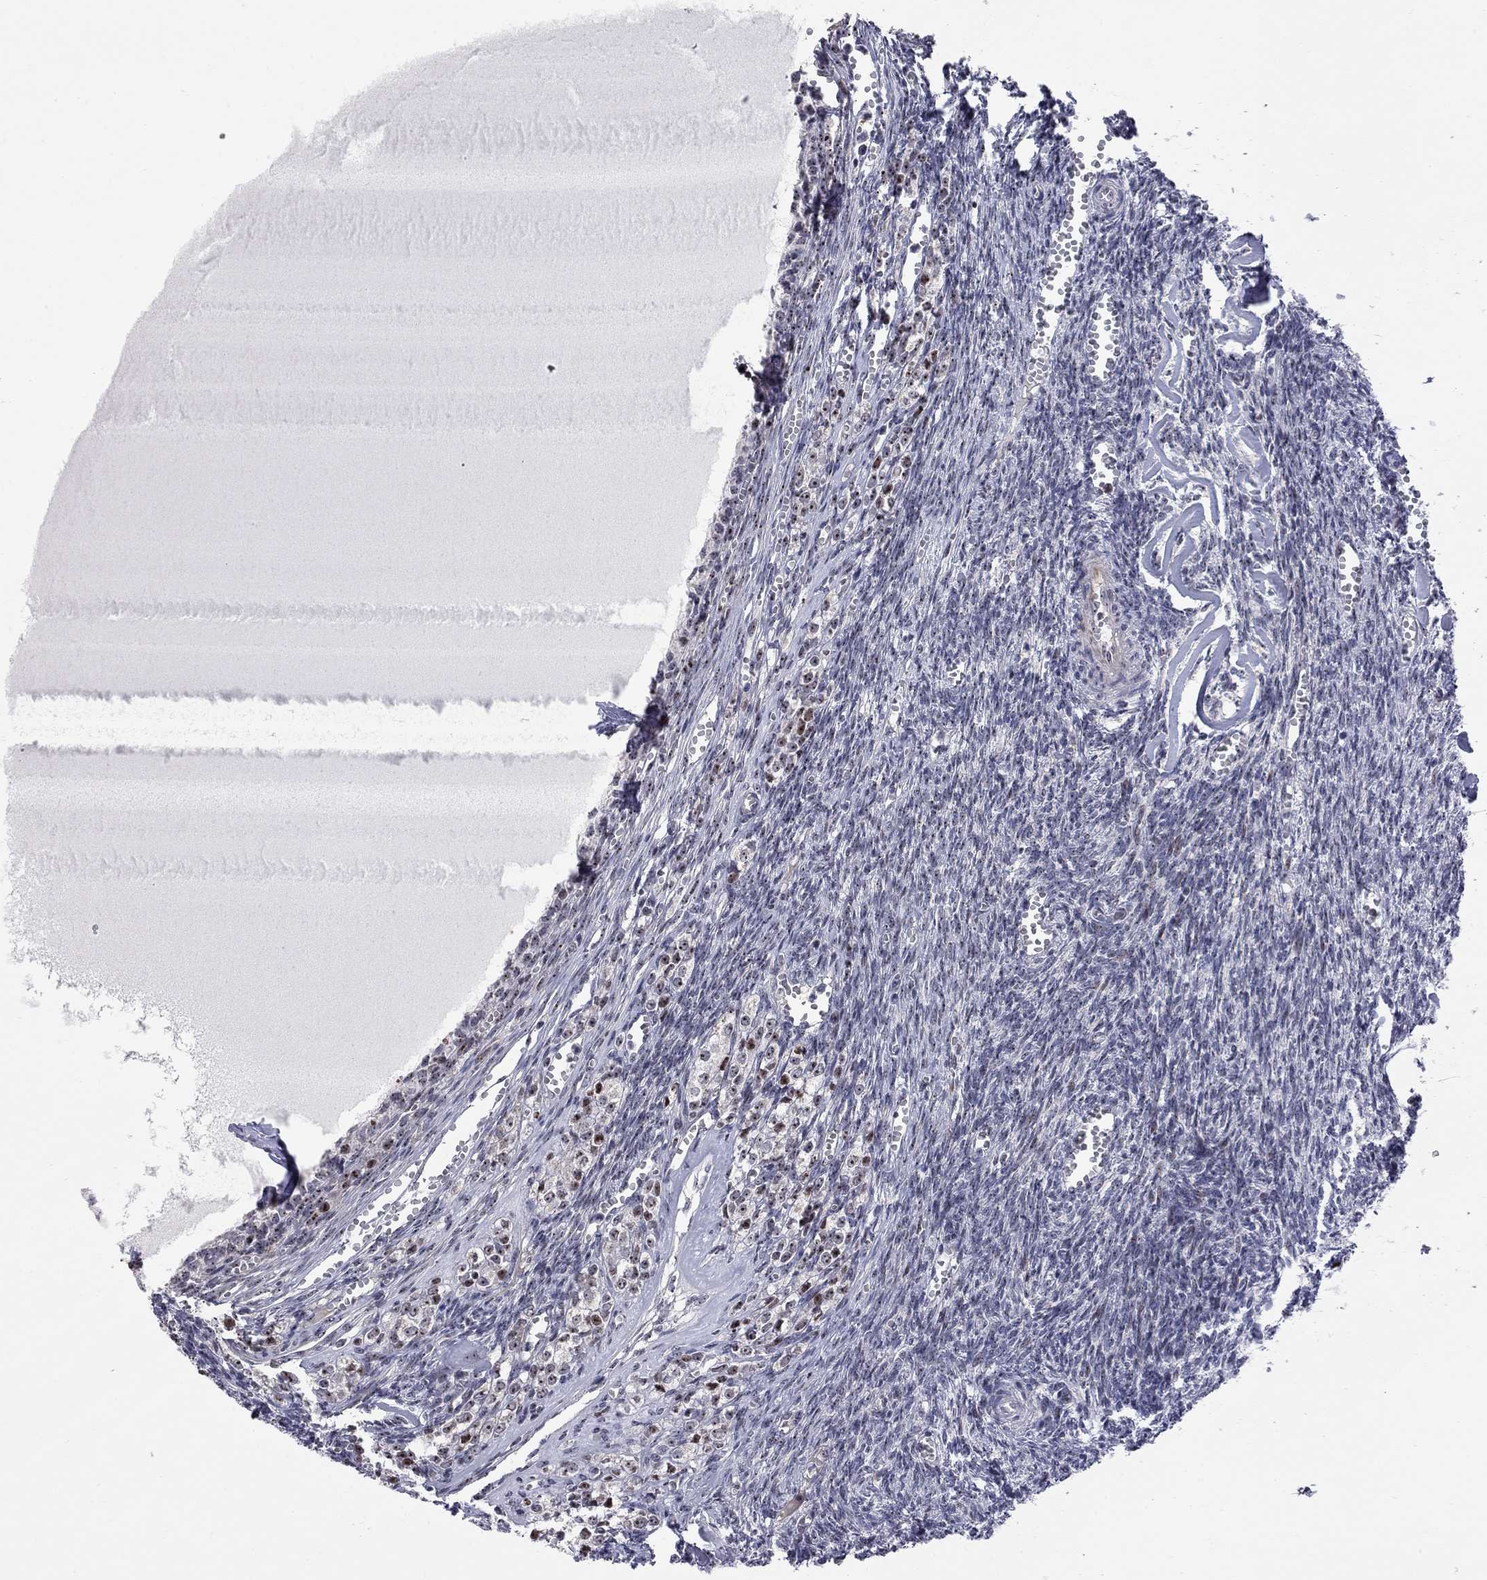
{"staining": {"intensity": "weak", "quantity": "25%-75%", "location": "nuclear"}, "tissue": "ovary", "cell_type": "Follicle cells", "image_type": "normal", "snomed": [{"axis": "morphology", "description": "Normal tissue, NOS"}, {"axis": "topography", "description": "Ovary"}], "caption": "Normal ovary reveals weak nuclear positivity in about 25%-75% of follicle cells, visualized by immunohistochemistry. (IHC, brightfield microscopy, high magnification).", "gene": "DHX33", "patient": {"sex": "female", "age": 43}}